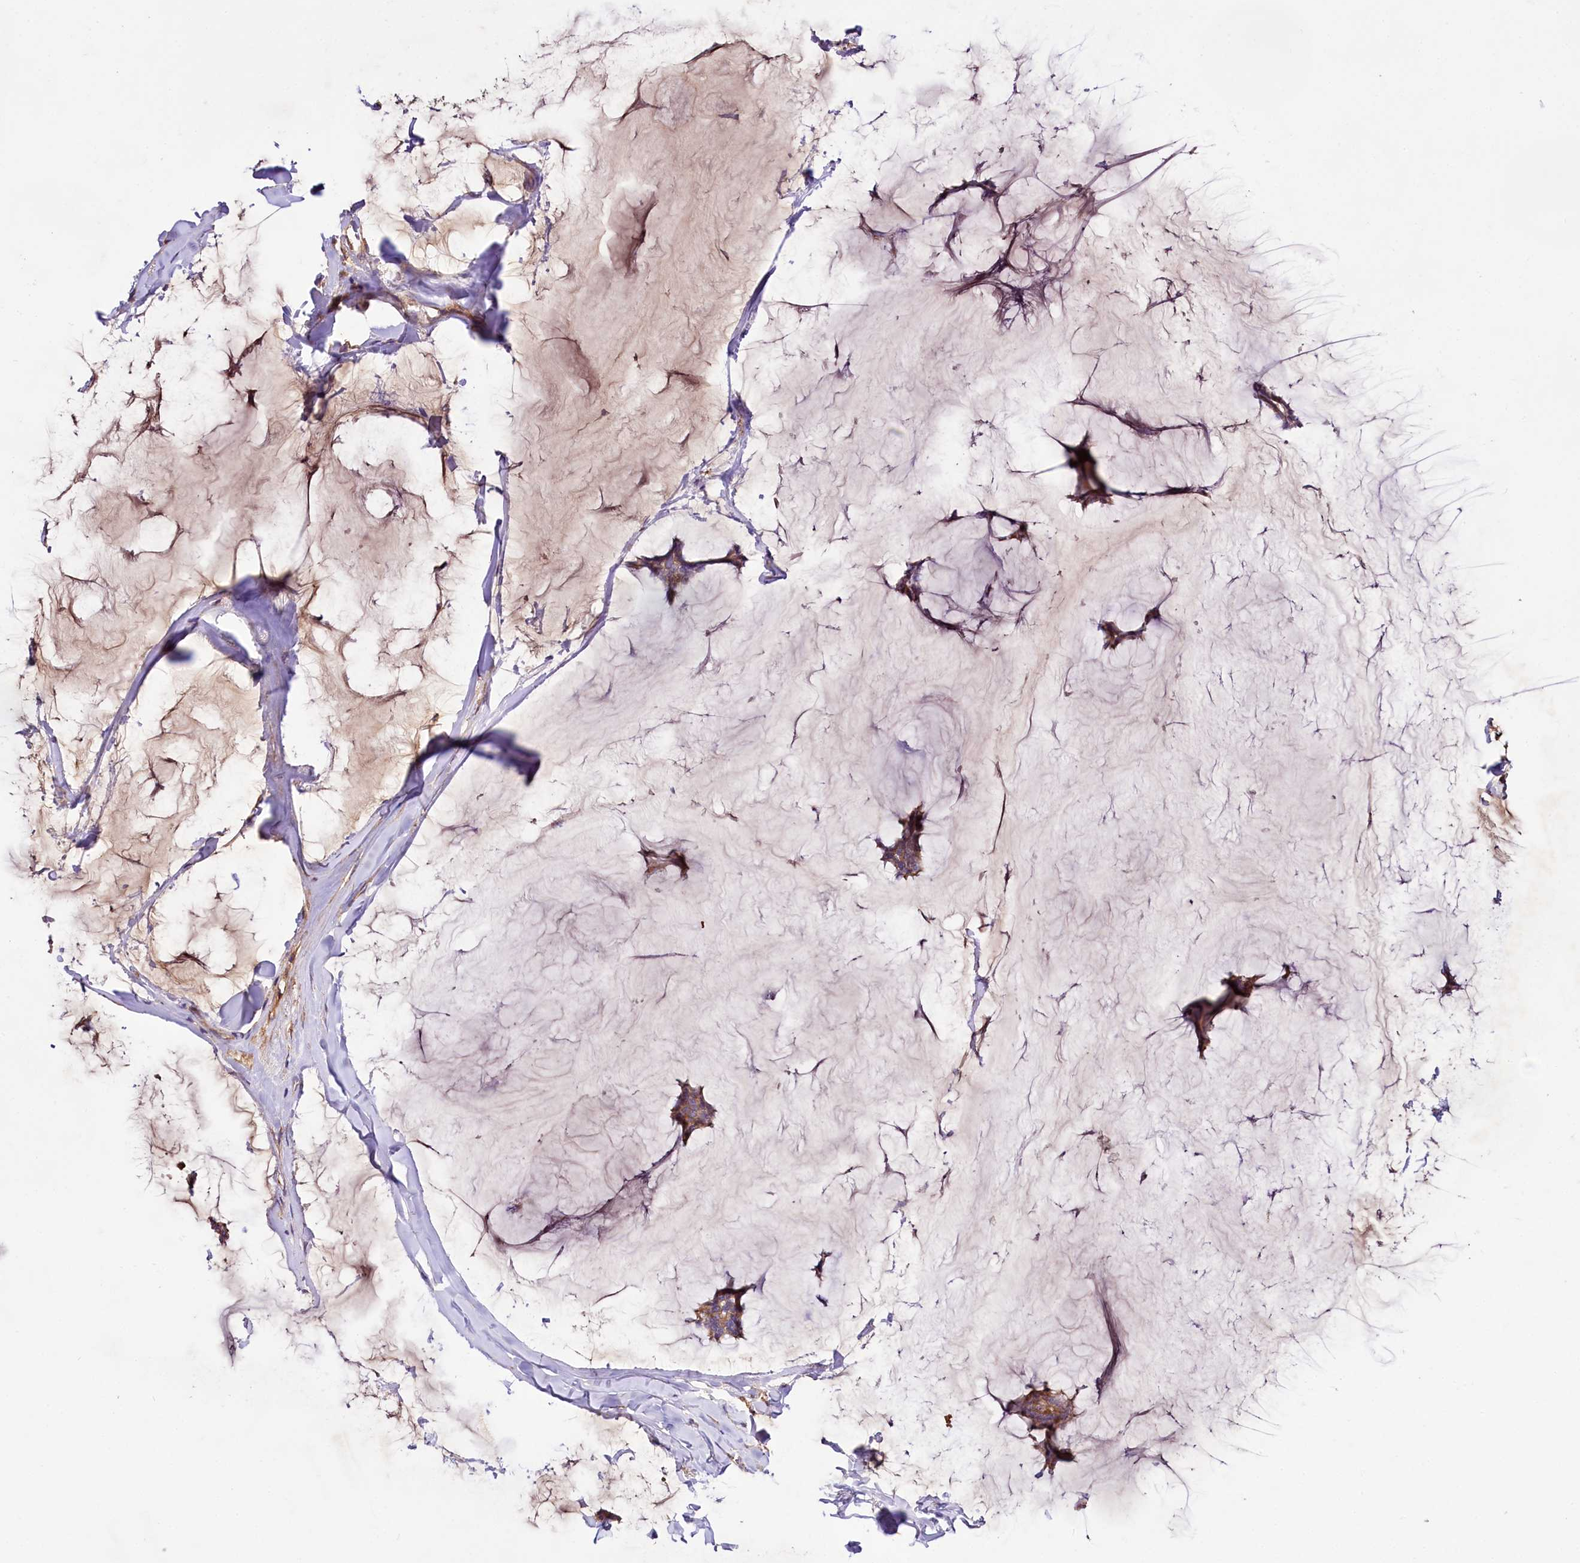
{"staining": {"intensity": "moderate", "quantity": ">75%", "location": "cytoplasmic/membranous"}, "tissue": "breast cancer", "cell_type": "Tumor cells", "image_type": "cancer", "snomed": [{"axis": "morphology", "description": "Duct carcinoma"}, {"axis": "topography", "description": "Breast"}], "caption": "Tumor cells display medium levels of moderate cytoplasmic/membranous expression in about >75% of cells in human breast intraductal carcinoma.", "gene": "DMXL2", "patient": {"sex": "female", "age": 93}}